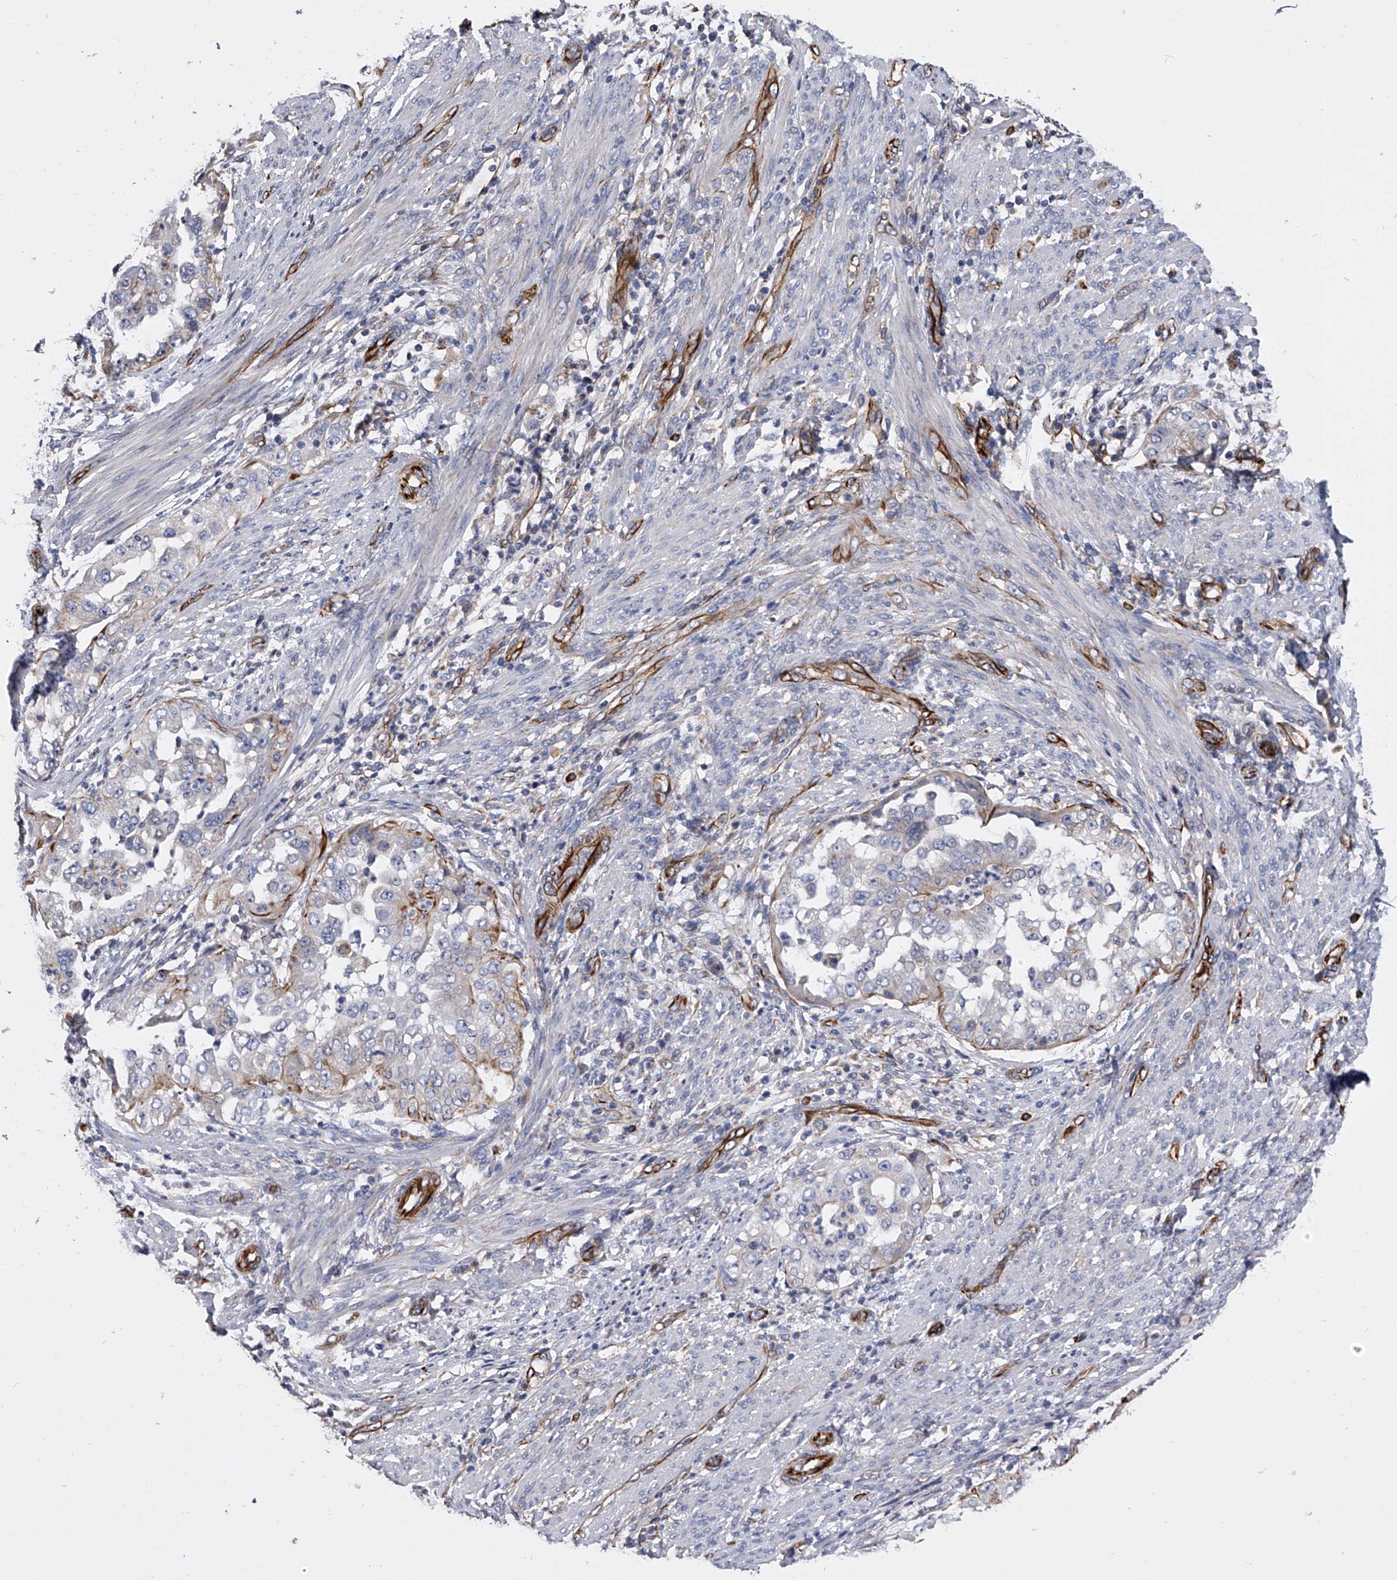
{"staining": {"intensity": "weak", "quantity": "<25%", "location": "cytoplasmic/membranous"}, "tissue": "endometrial cancer", "cell_type": "Tumor cells", "image_type": "cancer", "snomed": [{"axis": "morphology", "description": "Adenocarcinoma, NOS"}, {"axis": "topography", "description": "Endometrium"}], "caption": "A photomicrograph of human adenocarcinoma (endometrial) is negative for staining in tumor cells.", "gene": "EFCAB7", "patient": {"sex": "female", "age": 85}}